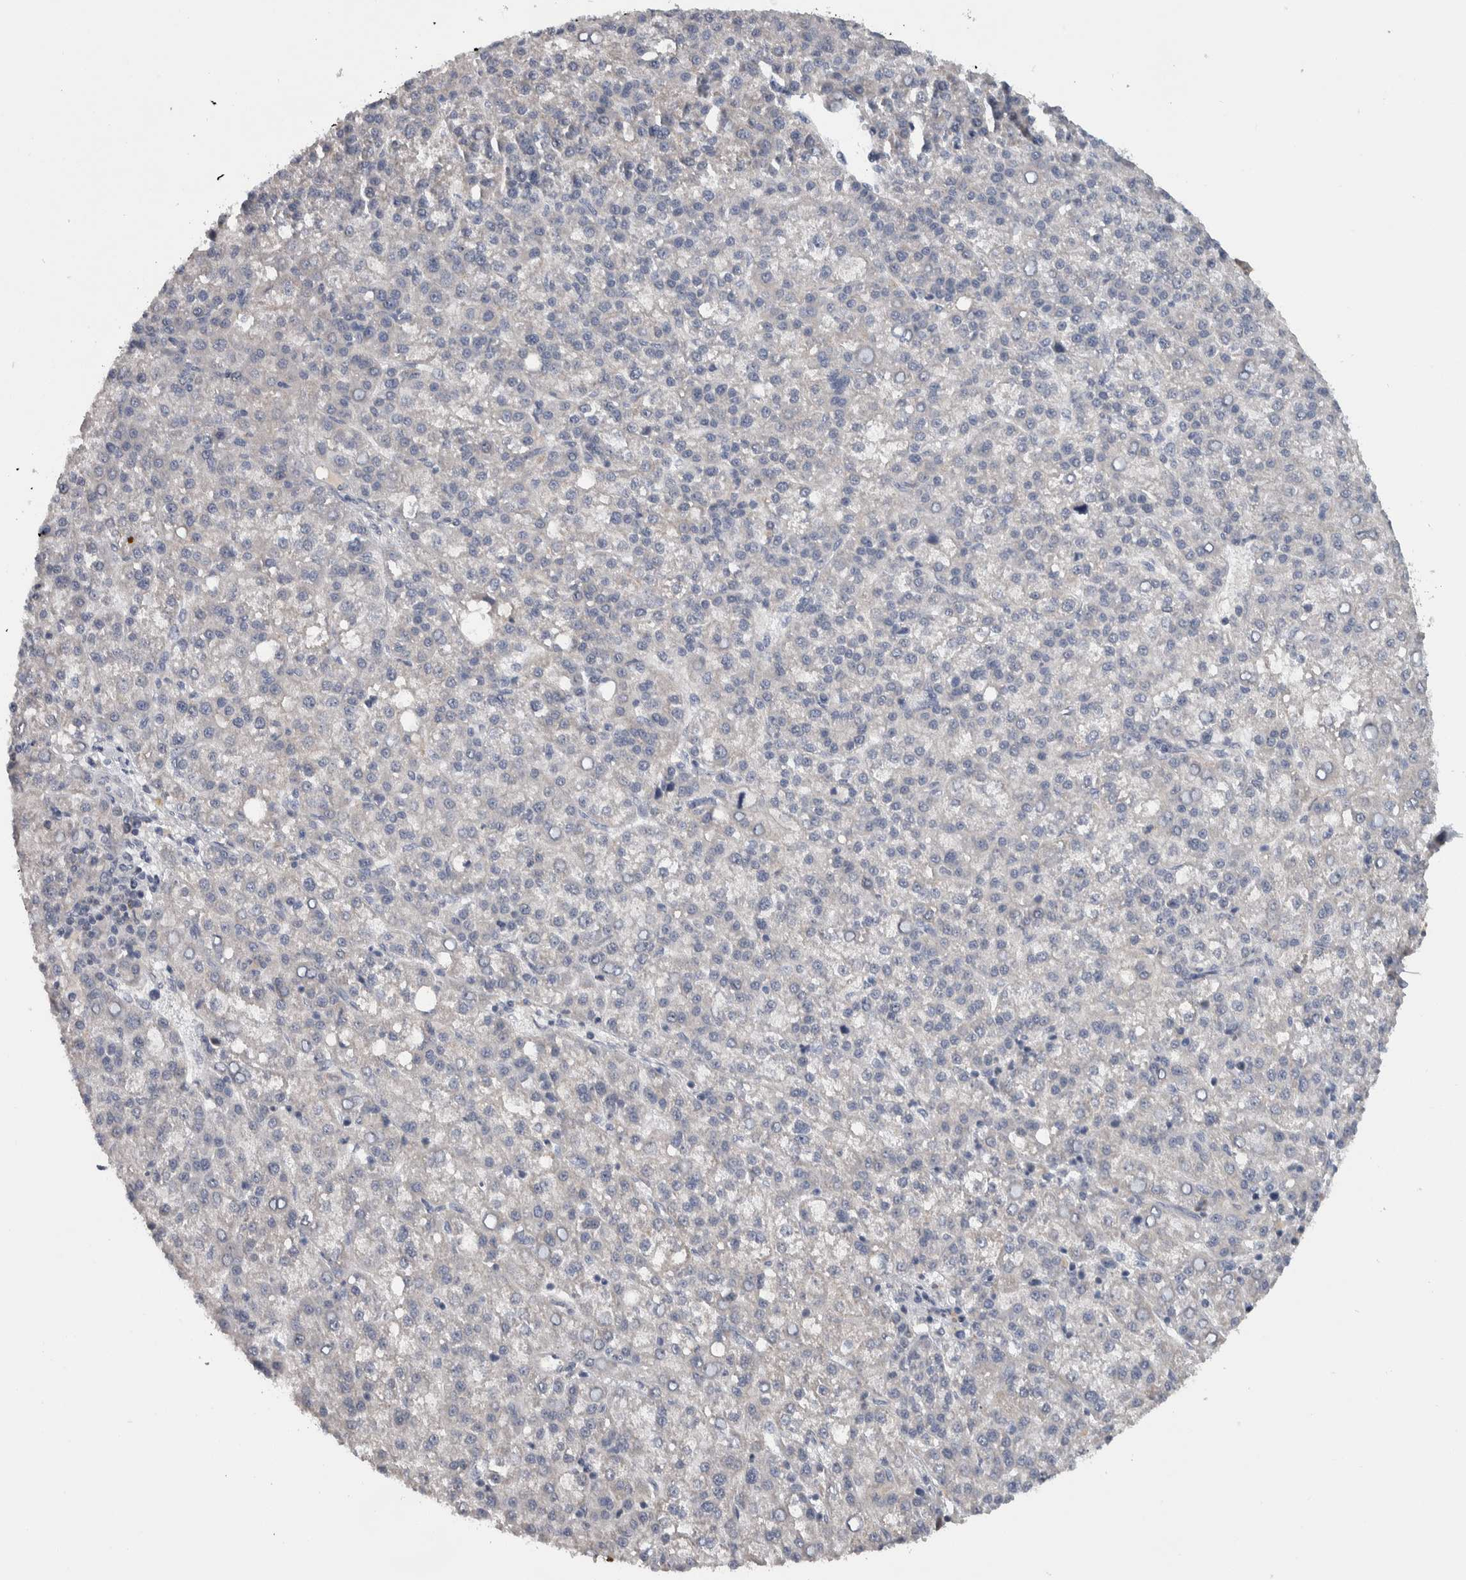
{"staining": {"intensity": "negative", "quantity": "none", "location": "none"}, "tissue": "liver cancer", "cell_type": "Tumor cells", "image_type": "cancer", "snomed": [{"axis": "morphology", "description": "Carcinoma, Hepatocellular, NOS"}, {"axis": "topography", "description": "Liver"}], "caption": "This is a histopathology image of immunohistochemistry staining of liver cancer (hepatocellular carcinoma), which shows no positivity in tumor cells.", "gene": "FAM83G", "patient": {"sex": "female", "age": 58}}